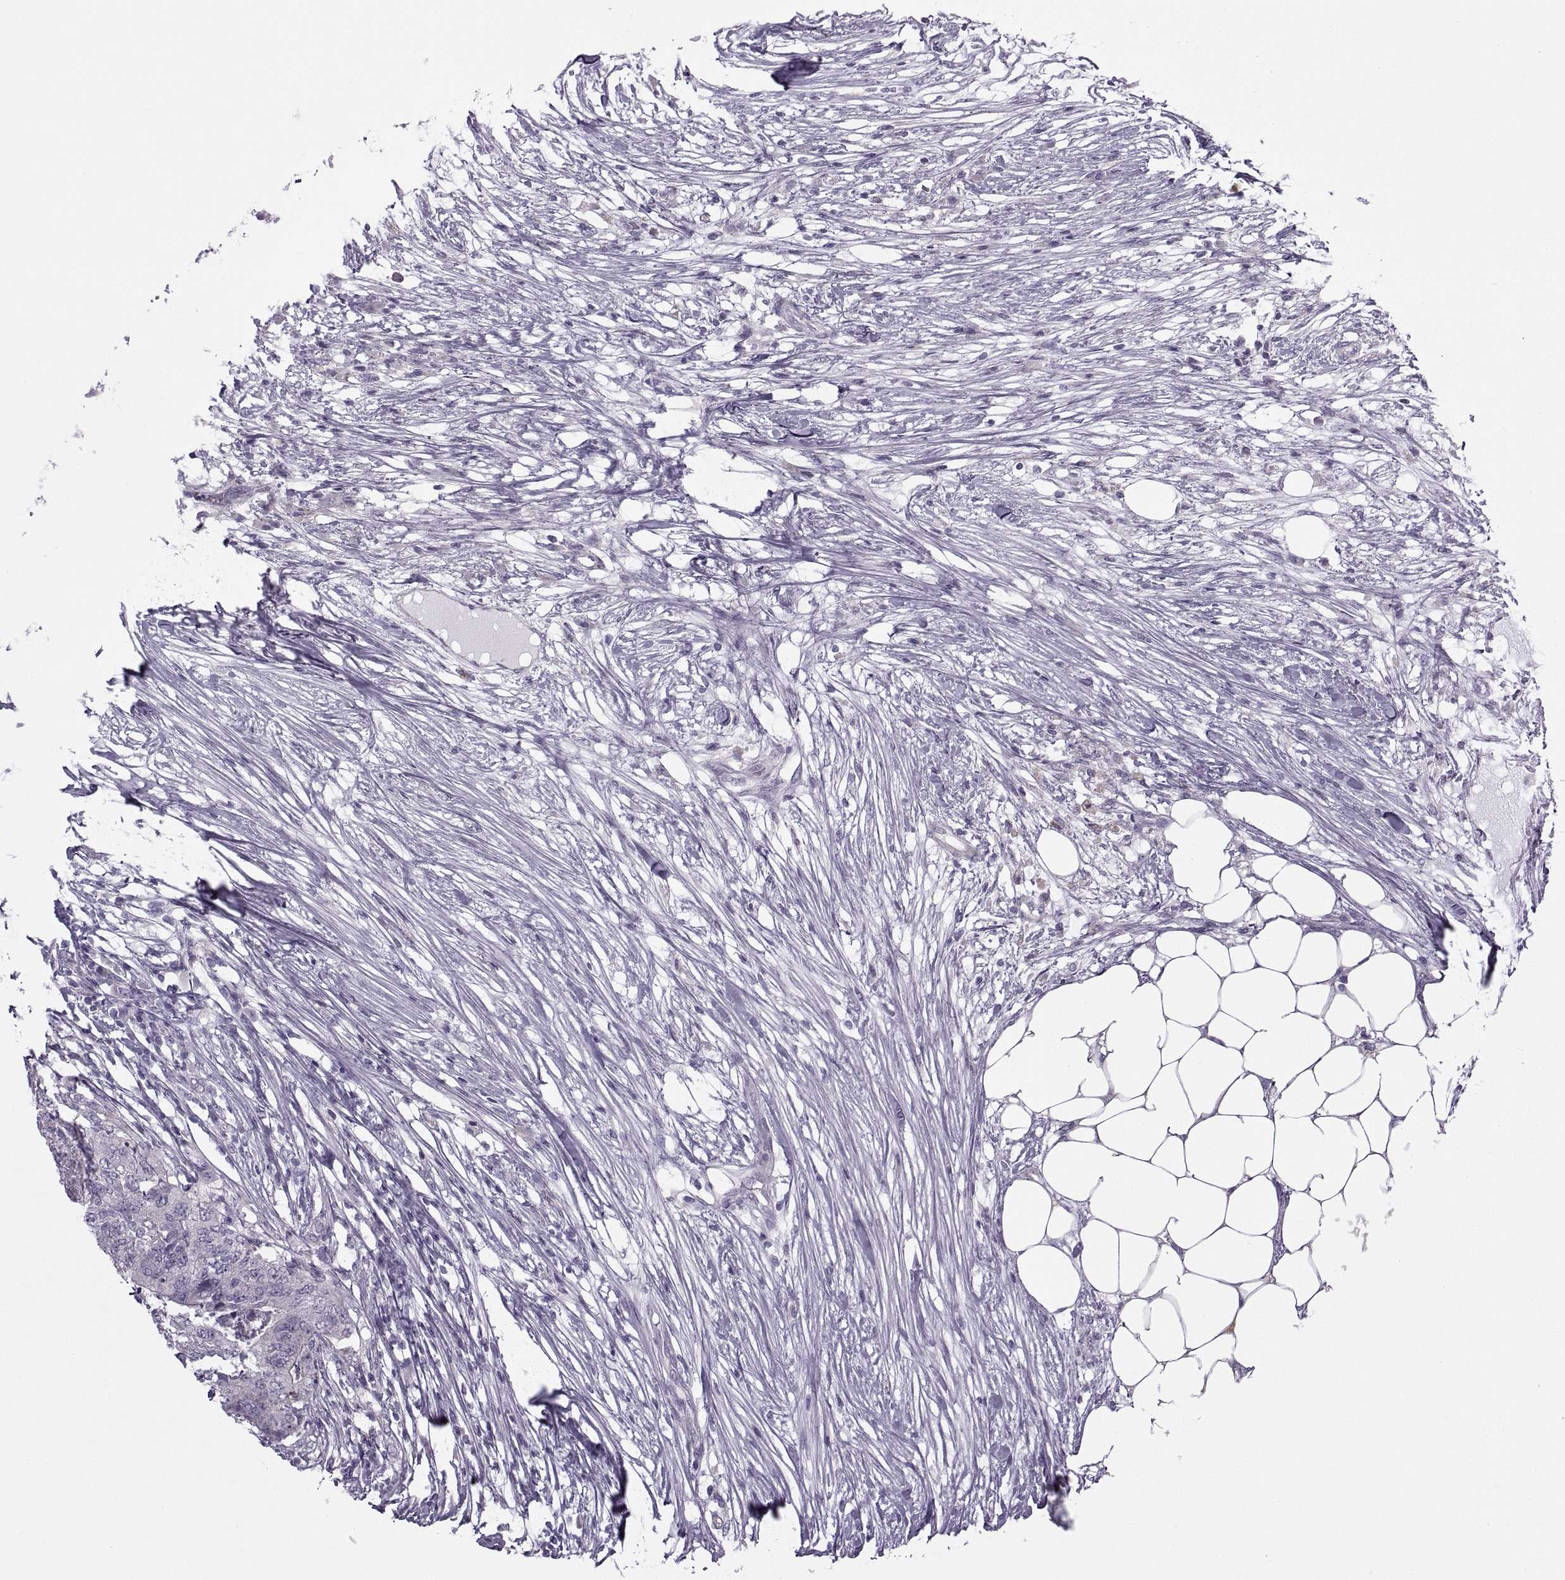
{"staining": {"intensity": "negative", "quantity": "none", "location": "none"}, "tissue": "colorectal cancer", "cell_type": "Tumor cells", "image_type": "cancer", "snomed": [{"axis": "morphology", "description": "Adenocarcinoma, NOS"}, {"axis": "topography", "description": "Colon"}], "caption": "Tumor cells show no significant staining in colorectal cancer. (DAB (3,3'-diaminobenzidine) immunohistochemistry visualized using brightfield microscopy, high magnification).", "gene": "RIPK4", "patient": {"sex": "female", "age": 48}}